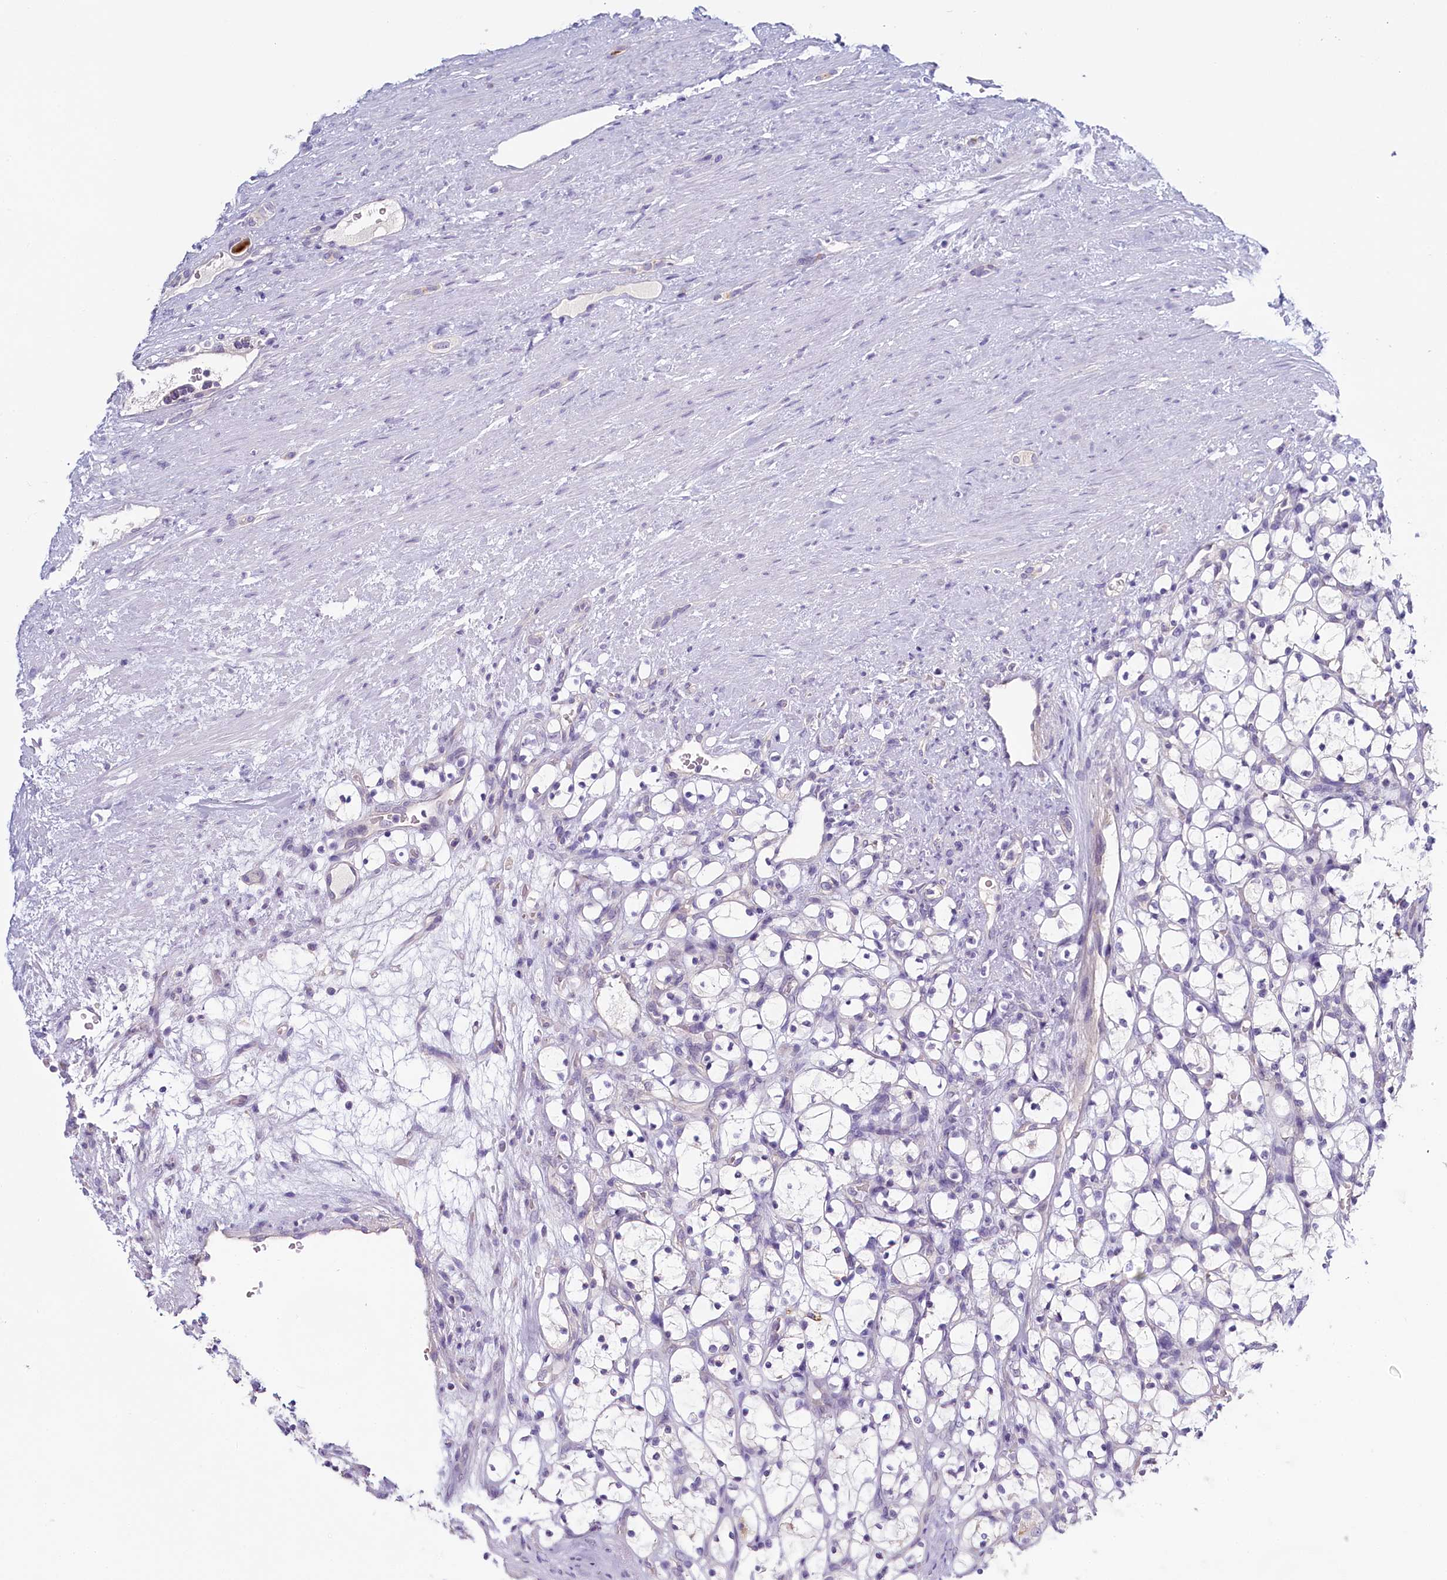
{"staining": {"intensity": "negative", "quantity": "none", "location": "none"}, "tissue": "renal cancer", "cell_type": "Tumor cells", "image_type": "cancer", "snomed": [{"axis": "morphology", "description": "Adenocarcinoma, NOS"}, {"axis": "topography", "description": "Kidney"}], "caption": "Immunohistochemistry (IHC) histopathology image of neoplastic tissue: renal cancer (adenocarcinoma) stained with DAB (3,3'-diaminobenzidine) demonstrates no significant protein staining in tumor cells.", "gene": "PDE6D", "patient": {"sex": "female", "age": 69}}